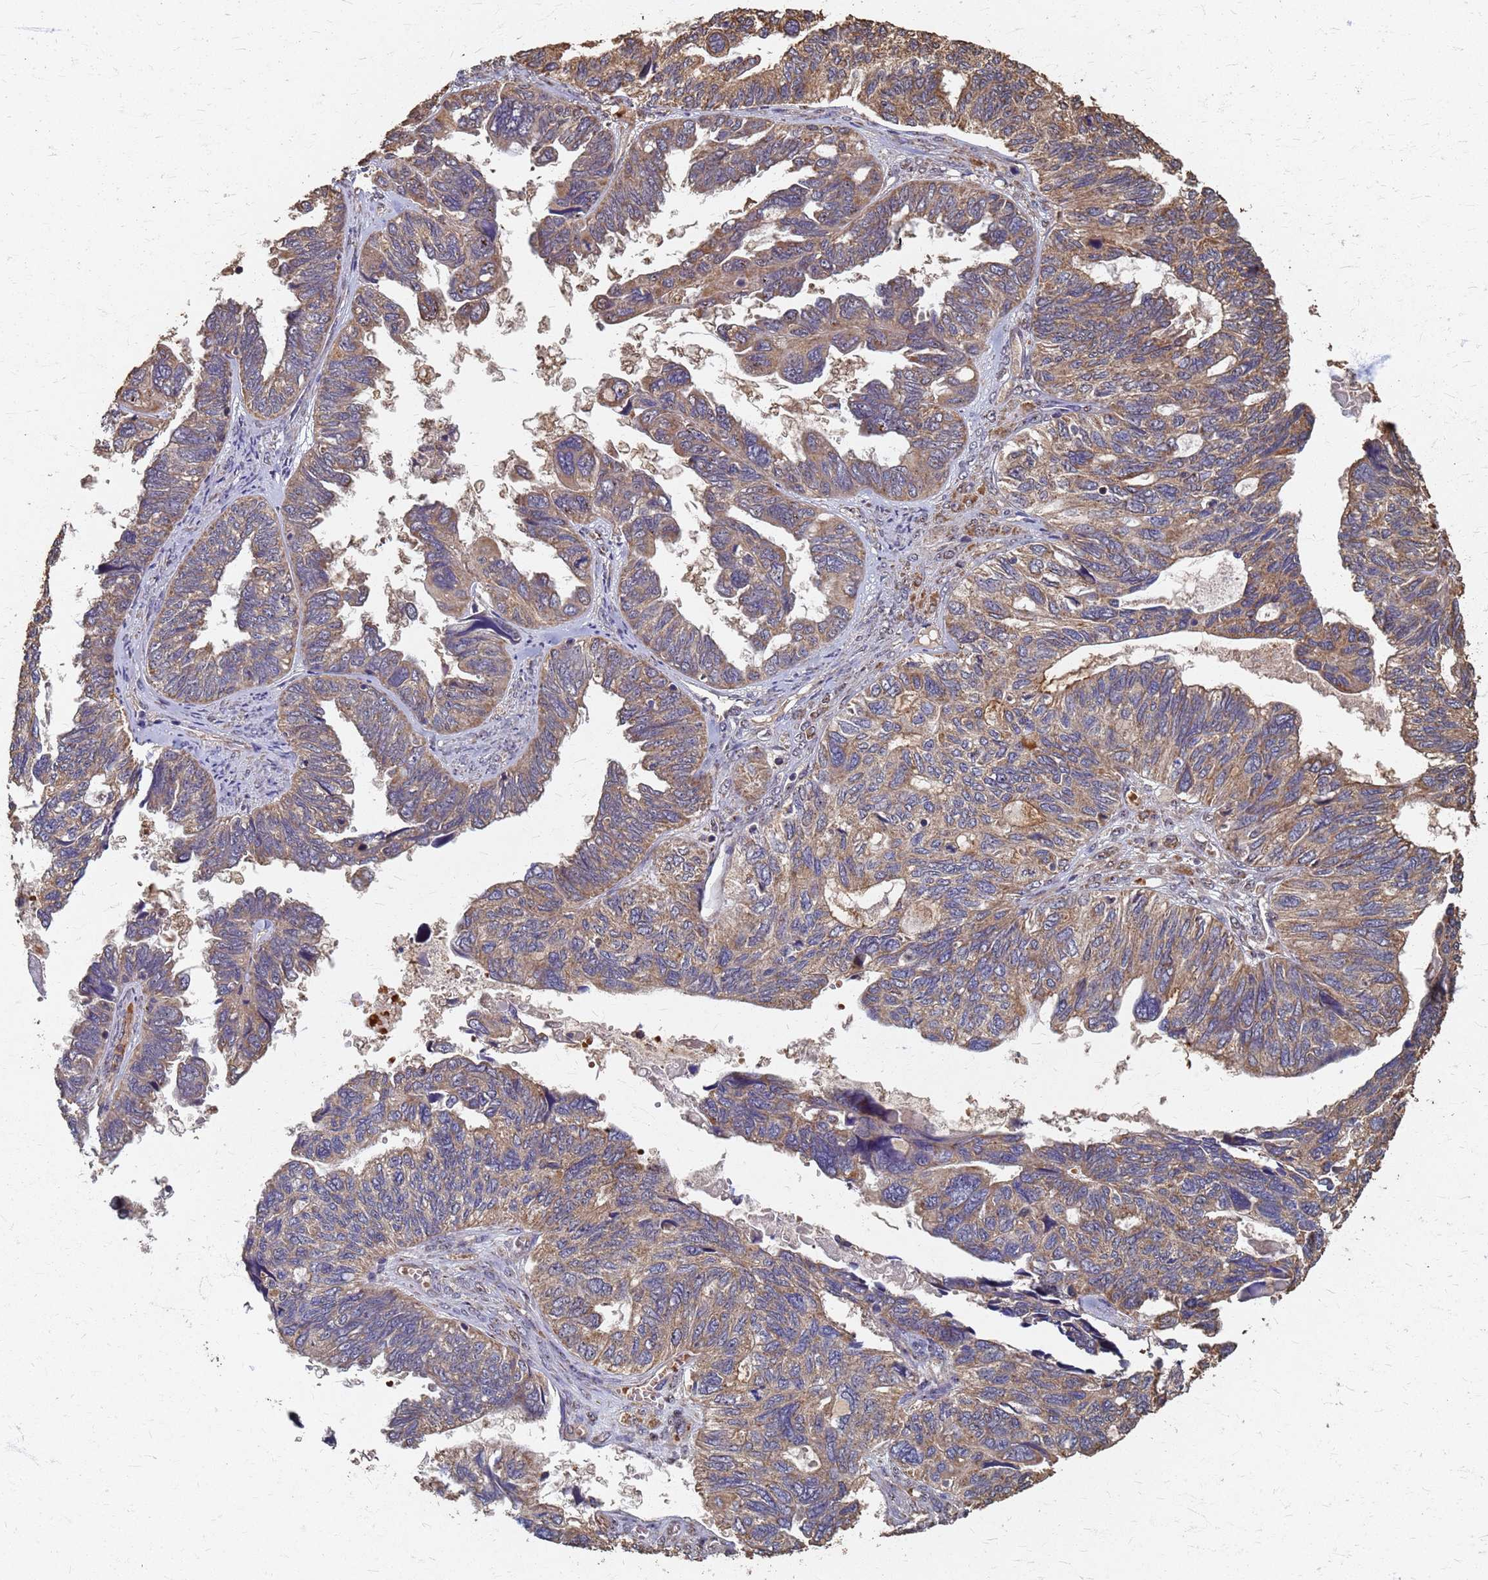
{"staining": {"intensity": "moderate", "quantity": "25%-75%", "location": "cytoplasmic/membranous"}, "tissue": "ovarian cancer", "cell_type": "Tumor cells", "image_type": "cancer", "snomed": [{"axis": "morphology", "description": "Cystadenocarcinoma, serous, NOS"}, {"axis": "topography", "description": "Ovary"}], "caption": "DAB (3,3'-diaminobenzidine) immunohistochemical staining of human serous cystadenocarcinoma (ovarian) demonstrates moderate cytoplasmic/membranous protein expression in approximately 25%-75% of tumor cells.", "gene": "DPH5", "patient": {"sex": "female", "age": 79}}